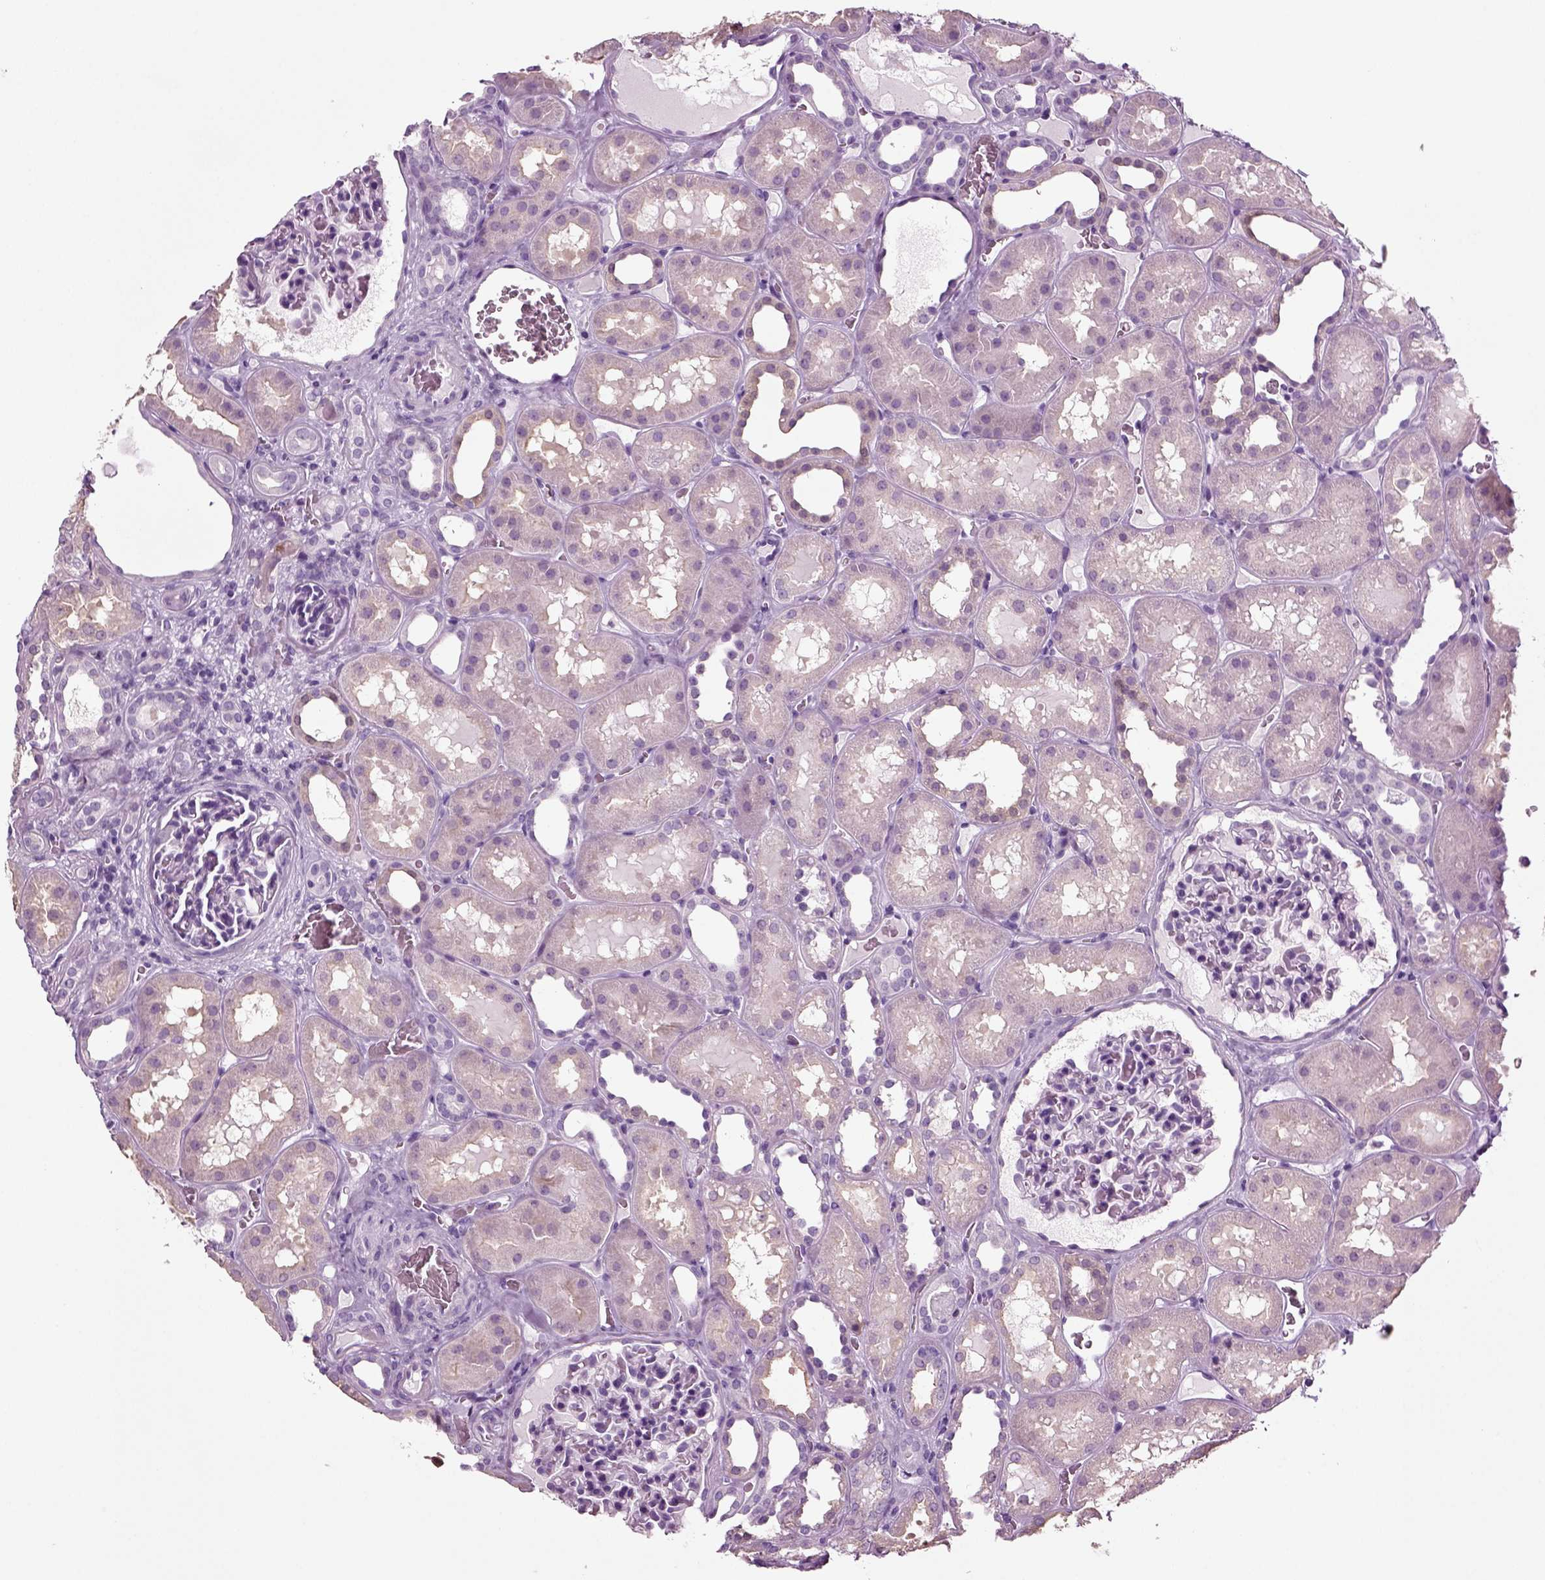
{"staining": {"intensity": "negative", "quantity": "none", "location": "none"}, "tissue": "kidney", "cell_type": "Cells in glomeruli", "image_type": "normal", "snomed": [{"axis": "morphology", "description": "Normal tissue, NOS"}, {"axis": "topography", "description": "Kidney"}], "caption": "Immunohistochemistry (IHC) photomicrograph of normal kidney stained for a protein (brown), which displays no positivity in cells in glomeruli.", "gene": "CRABP1", "patient": {"sex": "female", "age": 41}}